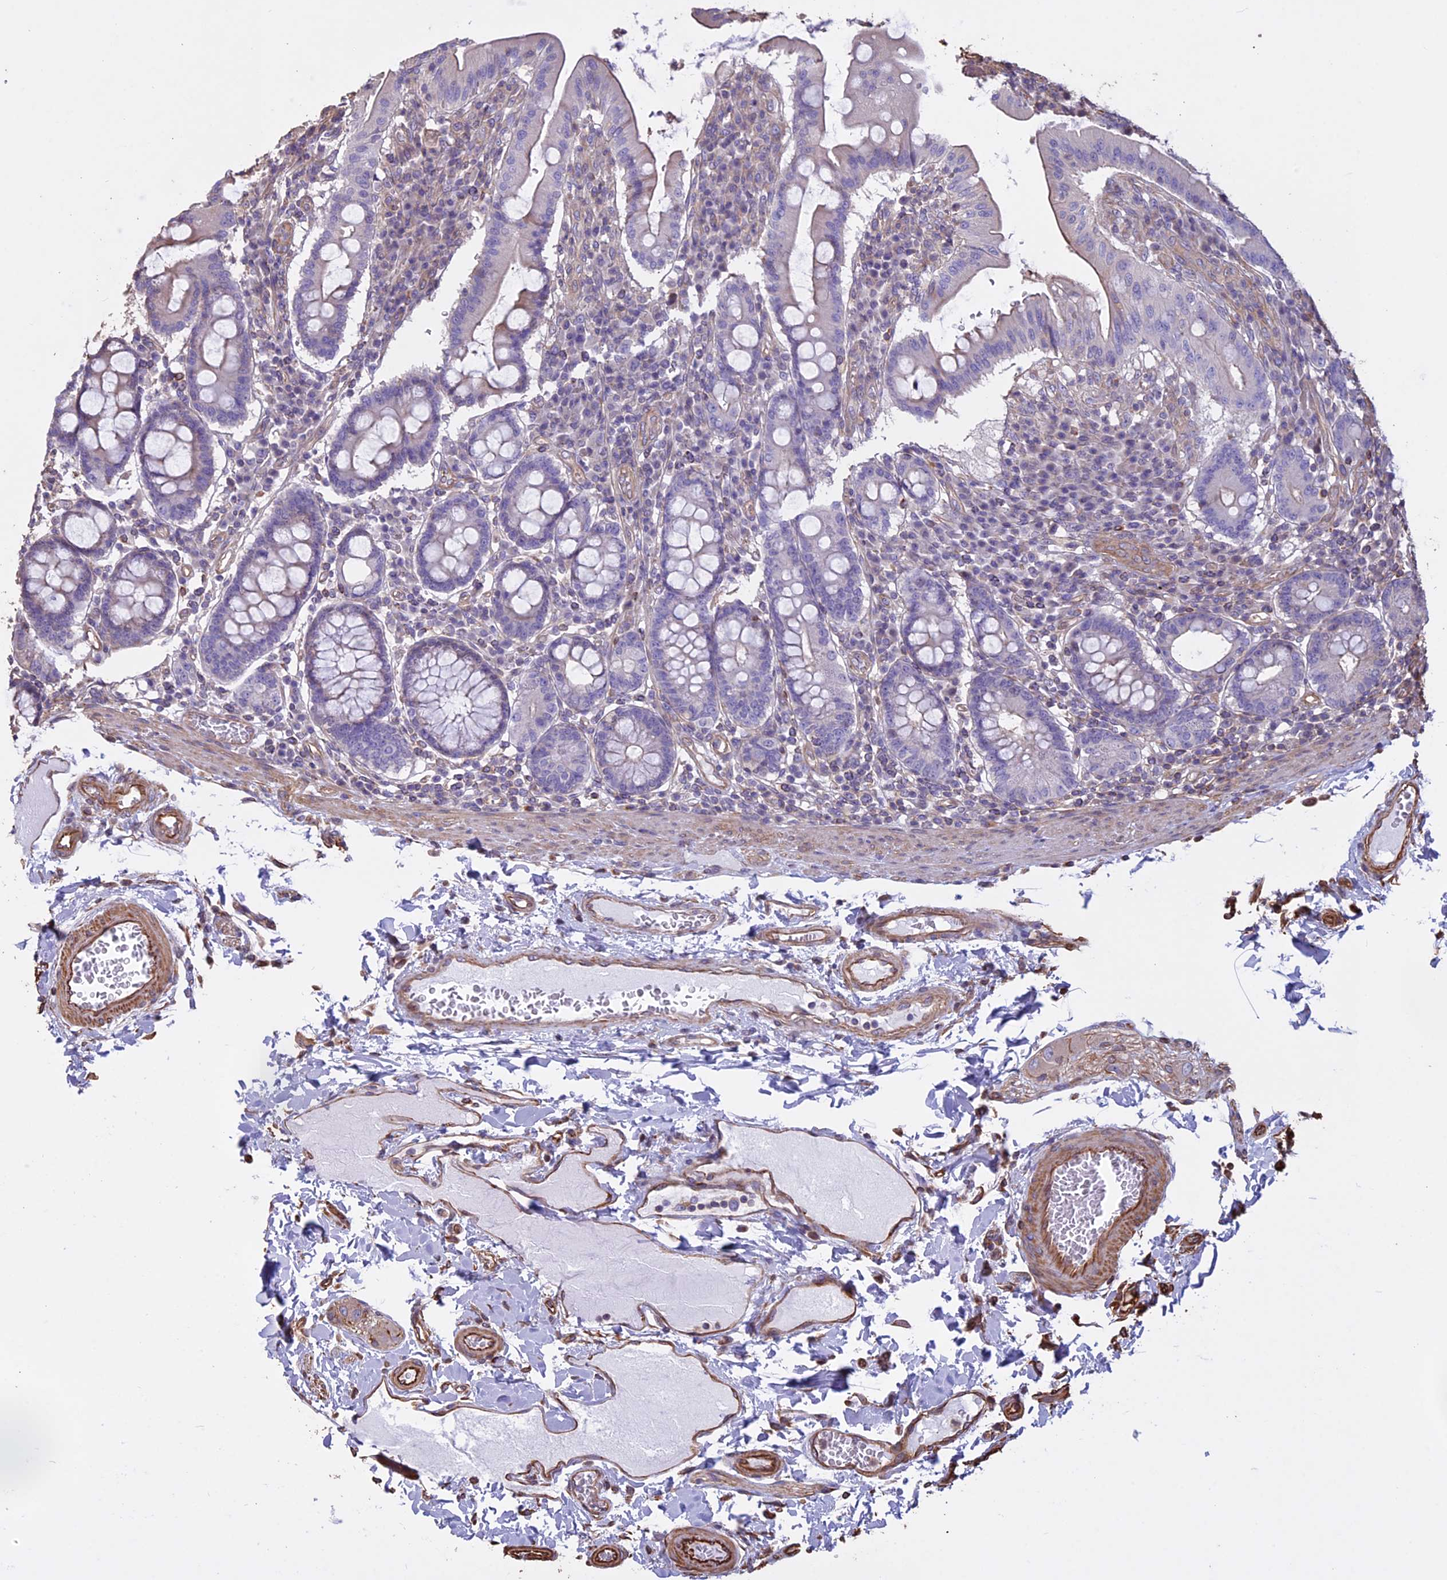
{"staining": {"intensity": "weak", "quantity": "25%-75%", "location": "cytoplasmic/membranous"}, "tissue": "duodenum", "cell_type": "Glandular cells", "image_type": "normal", "snomed": [{"axis": "morphology", "description": "Normal tissue, NOS"}, {"axis": "morphology", "description": "Adenocarcinoma, NOS"}, {"axis": "topography", "description": "Pancreas"}, {"axis": "topography", "description": "Duodenum"}], "caption": "Duodenum was stained to show a protein in brown. There is low levels of weak cytoplasmic/membranous positivity in approximately 25%-75% of glandular cells. (DAB IHC with brightfield microscopy, high magnification).", "gene": "CCDC148", "patient": {"sex": "male", "age": 50}}